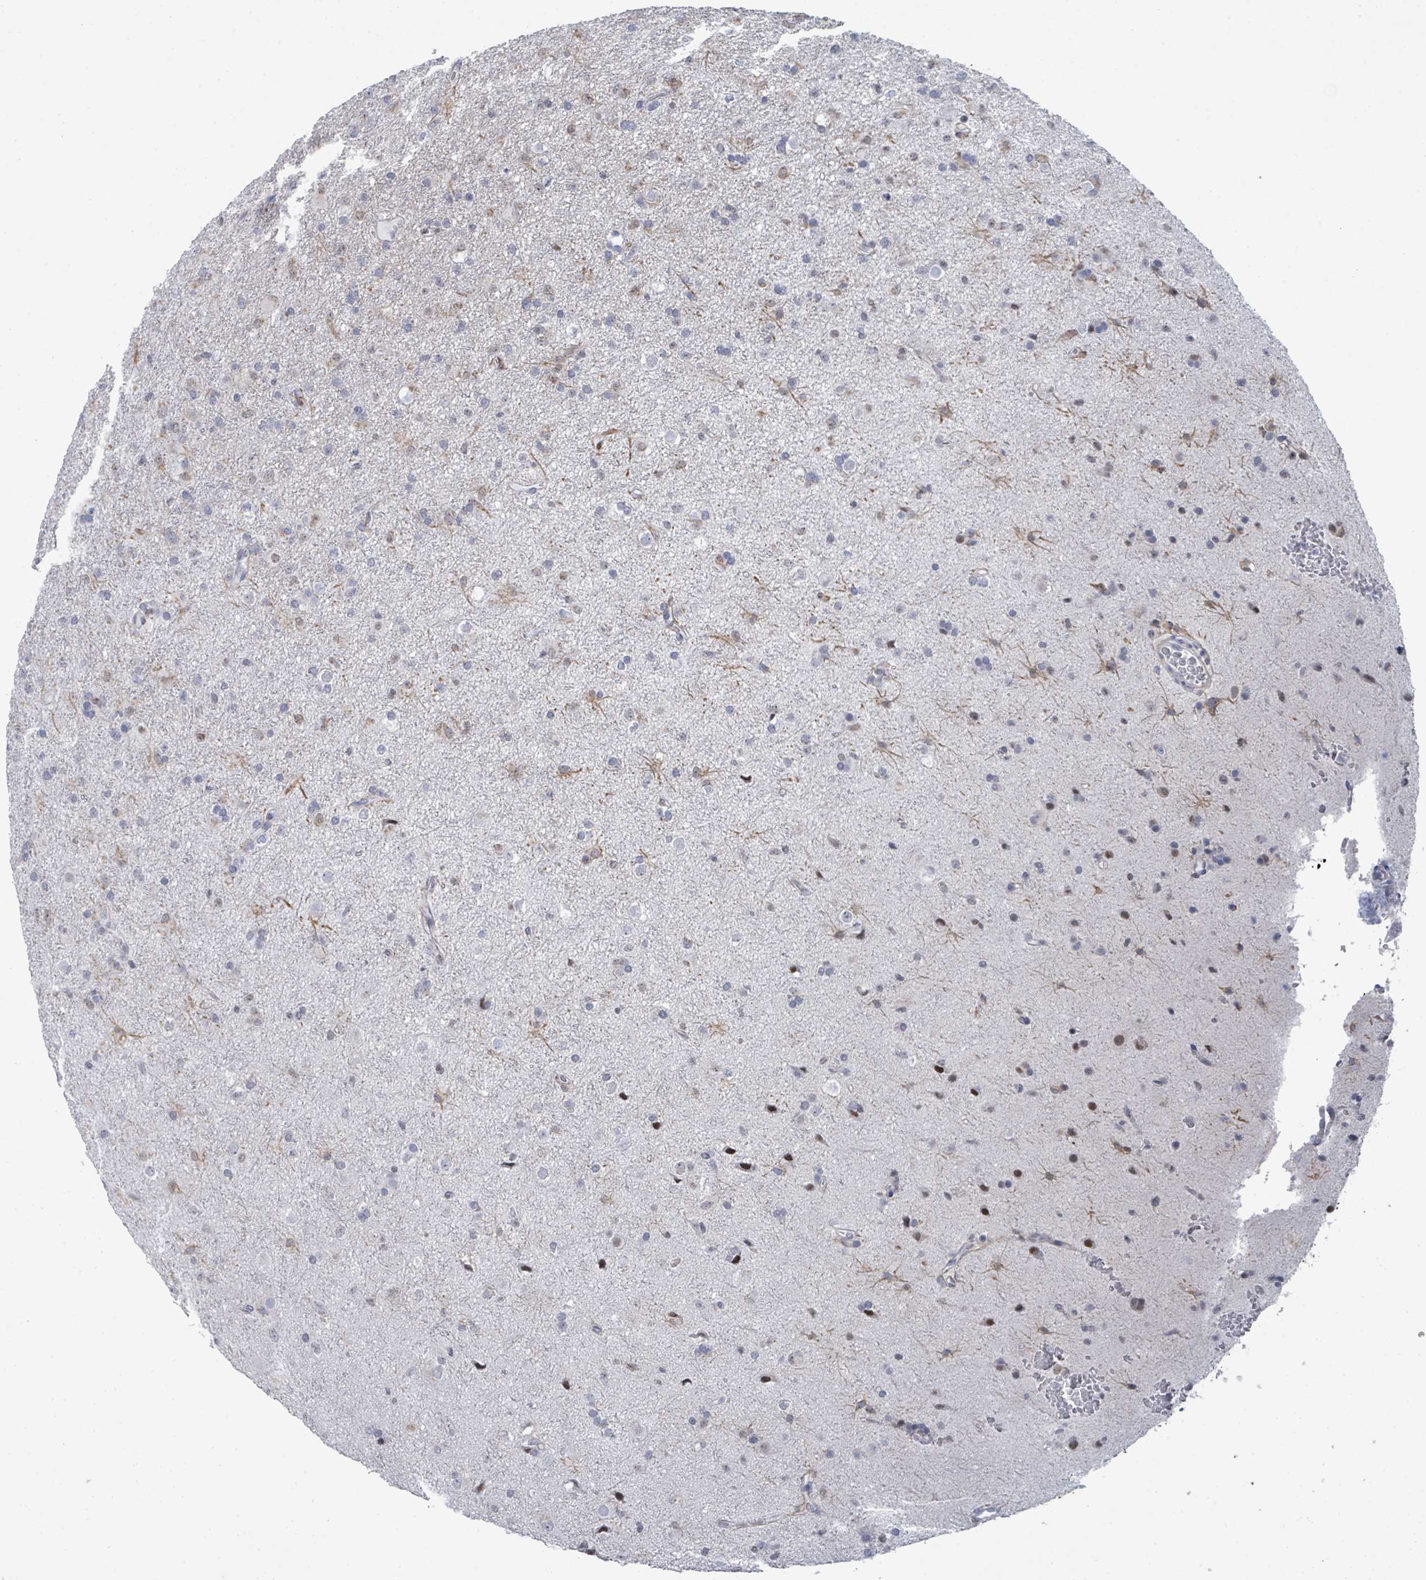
{"staining": {"intensity": "negative", "quantity": "none", "location": "none"}, "tissue": "glioma", "cell_type": "Tumor cells", "image_type": "cancer", "snomed": [{"axis": "morphology", "description": "Glioma, malignant, Low grade"}, {"axis": "topography", "description": "Brain"}], "caption": "An image of glioma stained for a protein displays no brown staining in tumor cells.", "gene": "CT45A5", "patient": {"sex": "male", "age": 65}}